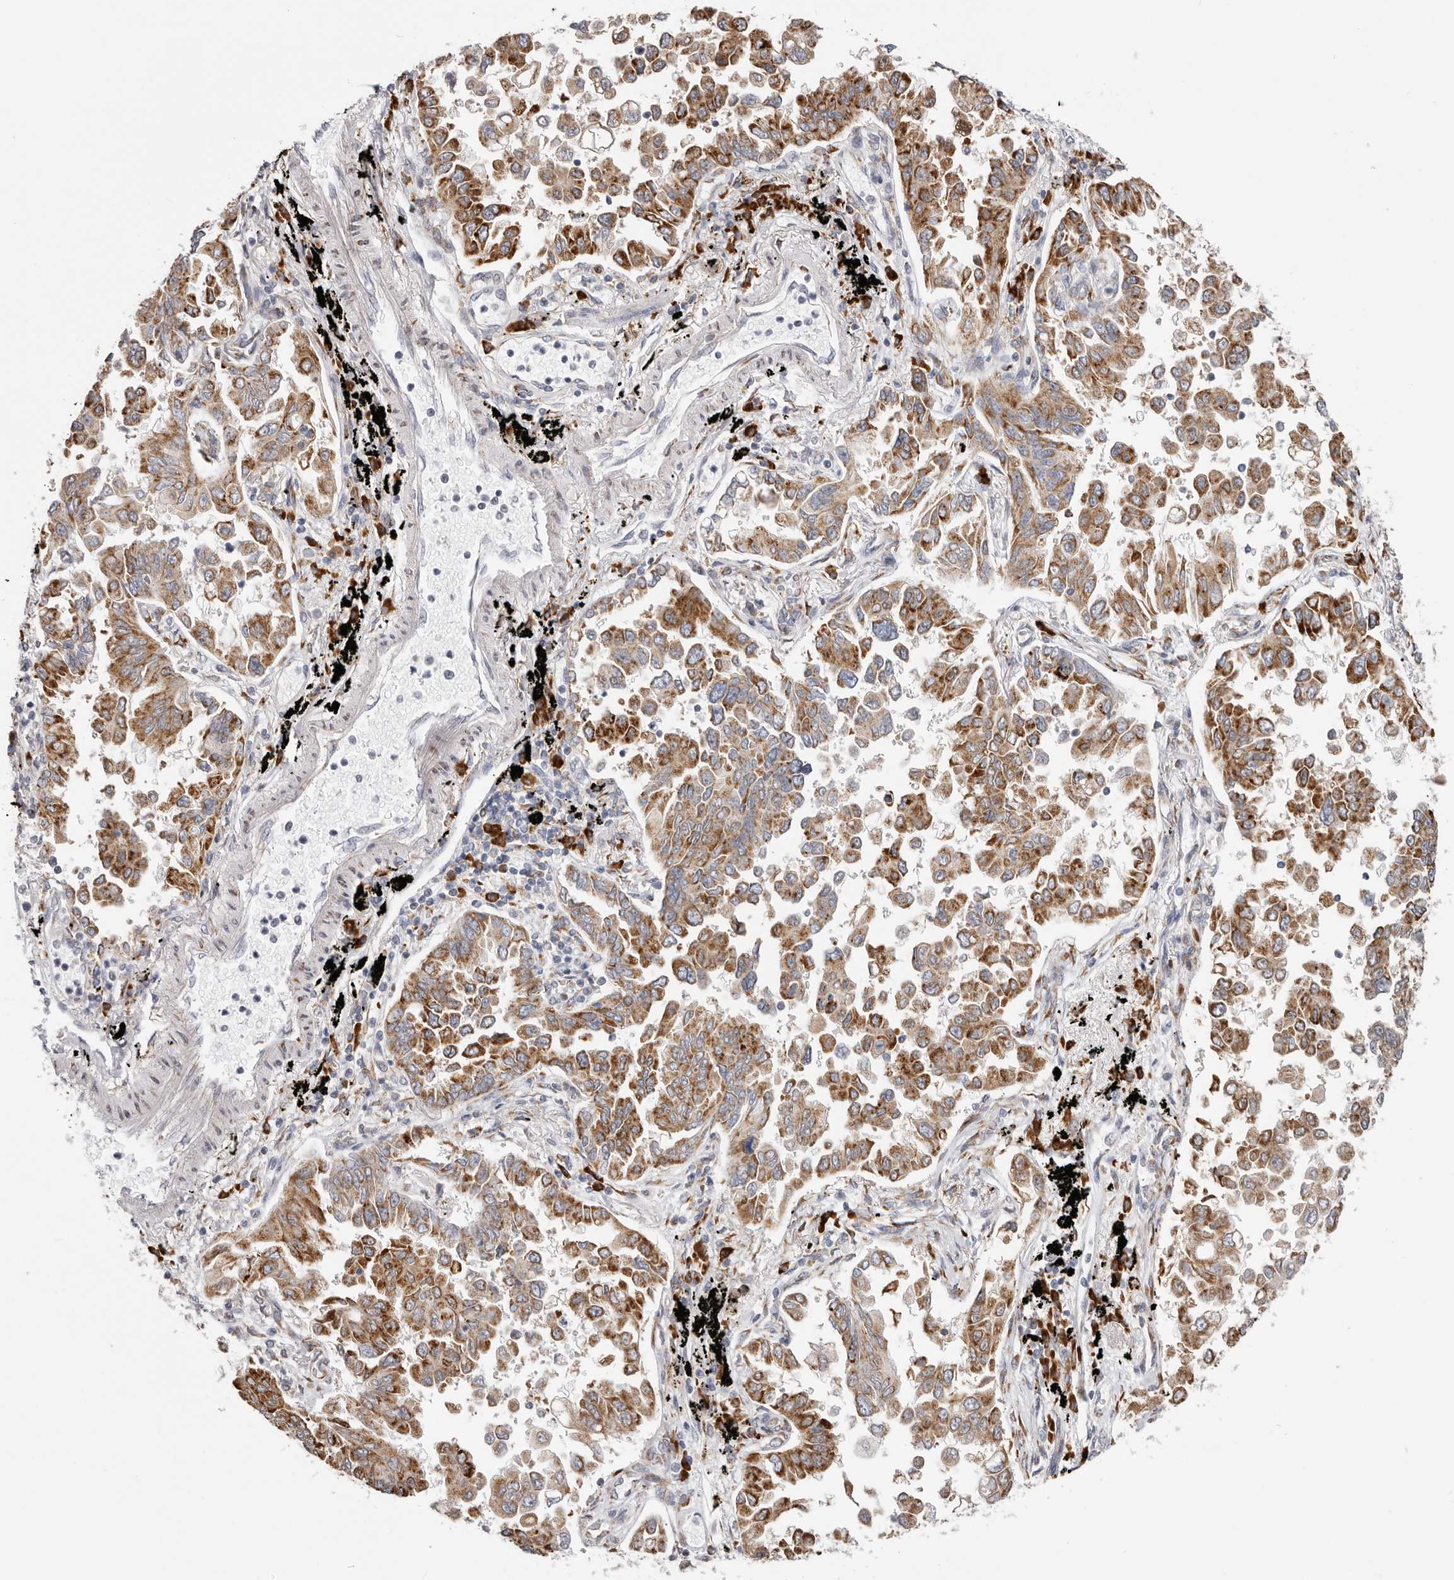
{"staining": {"intensity": "moderate", "quantity": ">75%", "location": "cytoplasmic/membranous"}, "tissue": "lung cancer", "cell_type": "Tumor cells", "image_type": "cancer", "snomed": [{"axis": "morphology", "description": "Adenocarcinoma, NOS"}, {"axis": "topography", "description": "Lung"}], "caption": "High-magnification brightfield microscopy of lung adenocarcinoma stained with DAB (3,3'-diaminobenzidine) (brown) and counterstained with hematoxylin (blue). tumor cells exhibit moderate cytoplasmic/membranous expression is seen in approximately>75% of cells.", "gene": "IL32", "patient": {"sex": "female", "age": 67}}